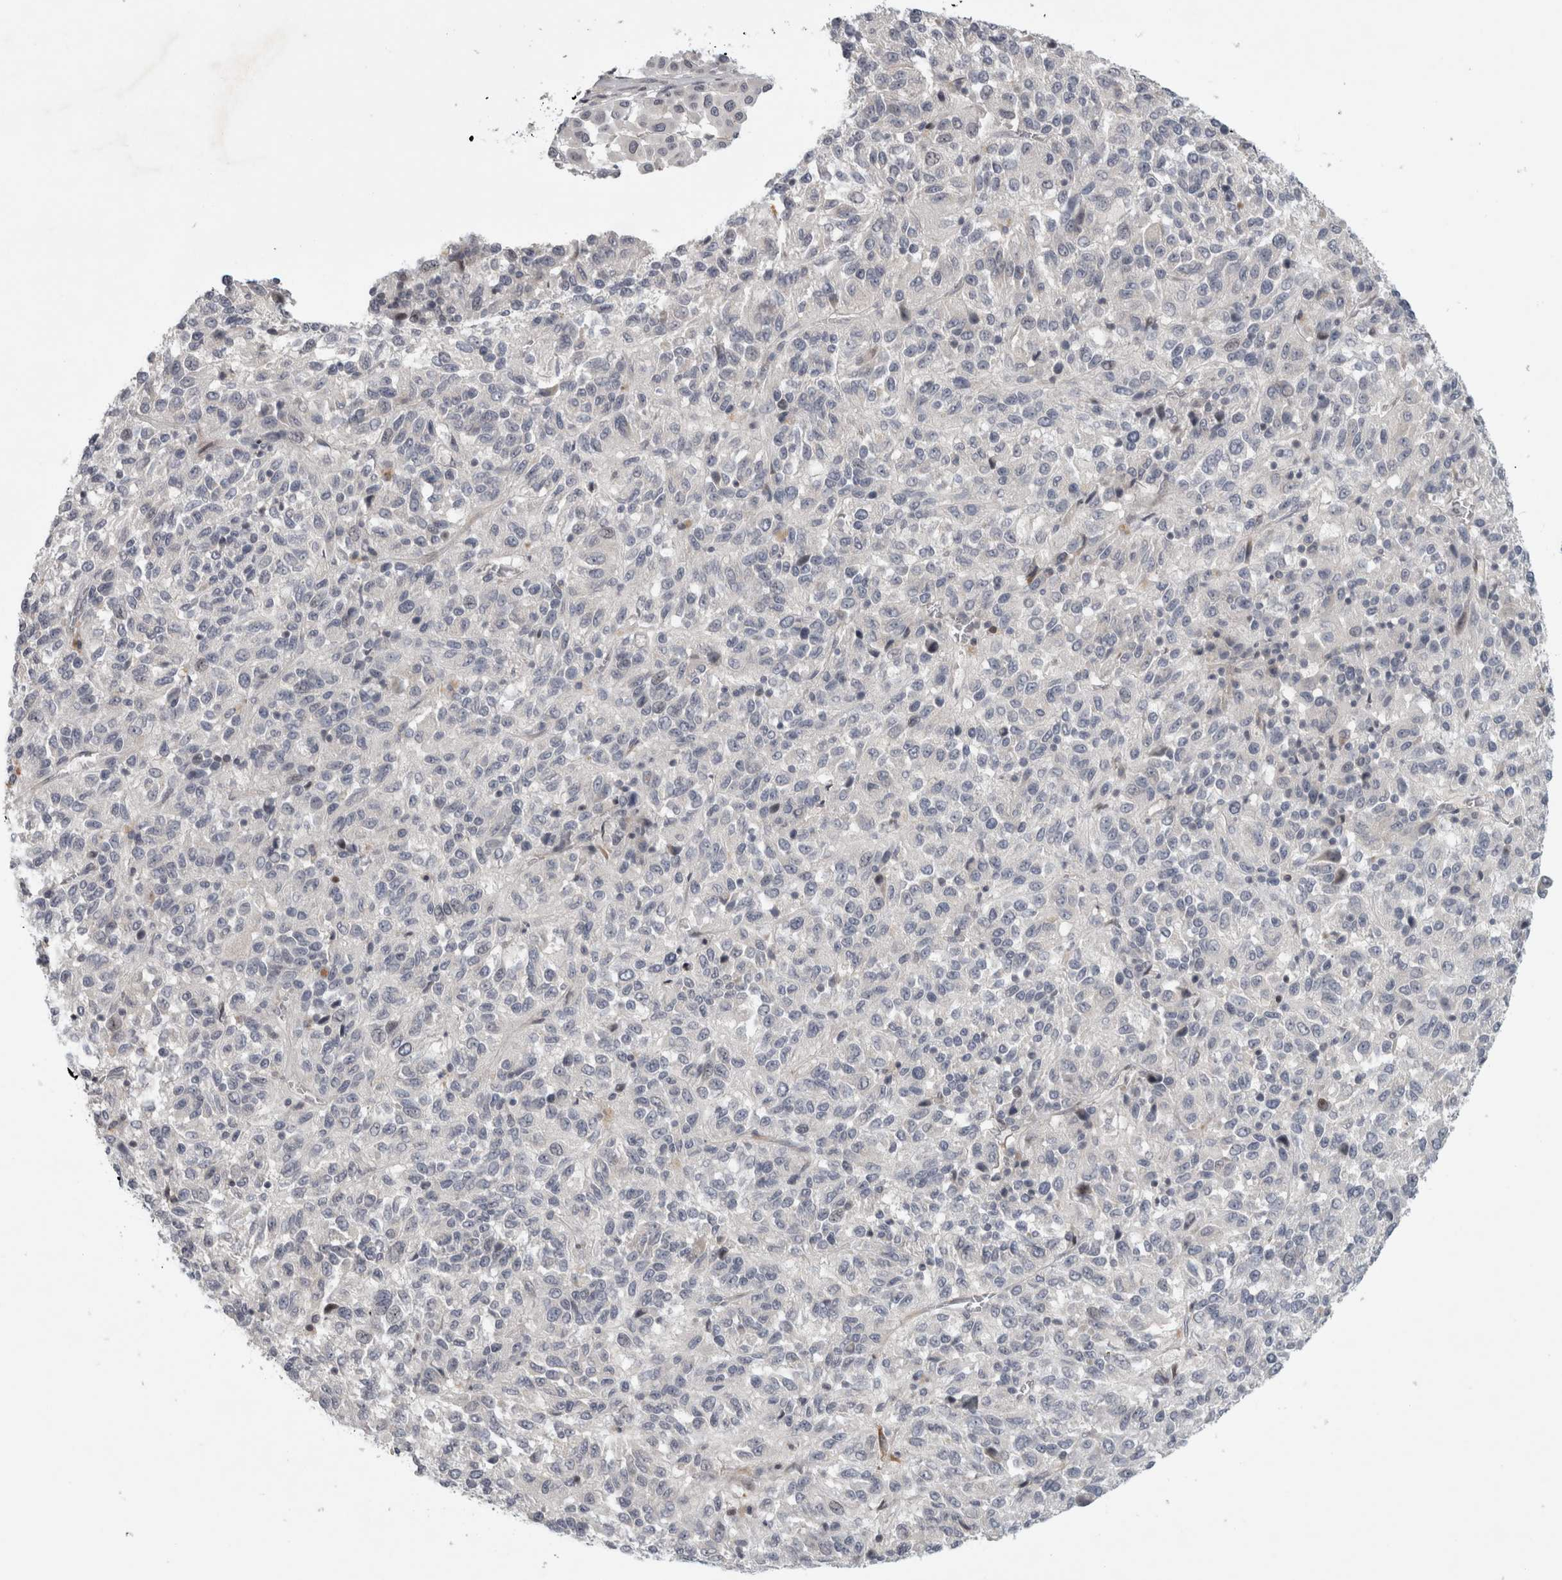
{"staining": {"intensity": "negative", "quantity": "none", "location": "none"}, "tissue": "melanoma", "cell_type": "Tumor cells", "image_type": "cancer", "snomed": [{"axis": "morphology", "description": "Malignant melanoma, Metastatic site"}, {"axis": "topography", "description": "Lung"}], "caption": "Melanoma stained for a protein using immunohistochemistry (IHC) displays no staining tumor cells.", "gene": "UTP25", "patient": {"sex": "male", "age": 64}}